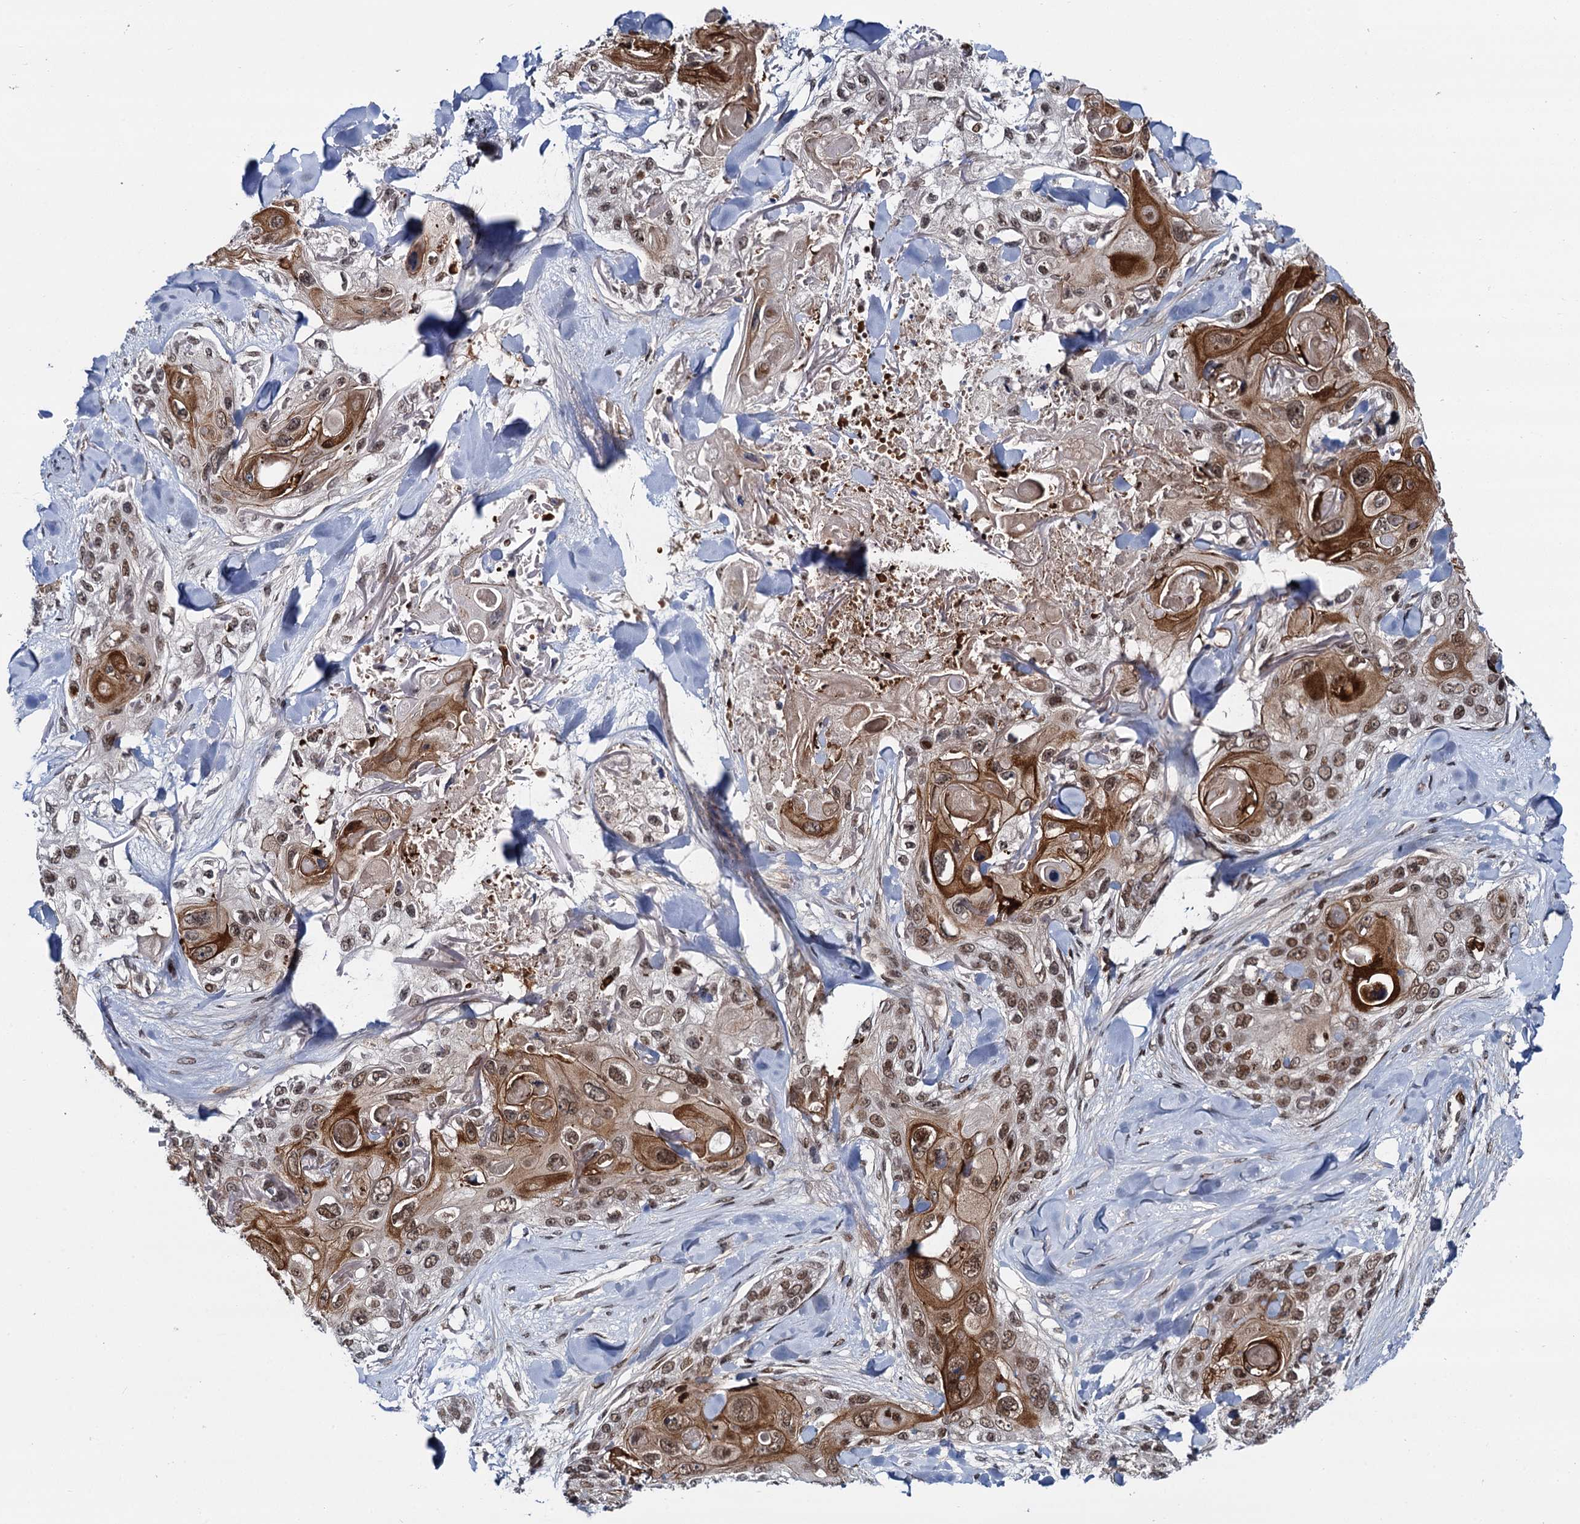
{"staining": {"intensity": "moderate", "quantity": ">75%", "location": "cytoplasmic/membranous,nuclear"}, "tissue": "skin cancer", "cell_type": "Tumor cells", "image_type": "cancer", "snomed": [{"axis": "morphology", "description": "Normal tissue, NOS"}, {"axis": "morphology", "description": "Squamous cell carcinoma, NOS"}, {"axis": "topography", "description": "Skin"}], "caption": "Immunohistochemical staining of skin cancer exhibits moderate cytoplasmic/membranous and nuclear protein expression in approximately >75% of tumor cells.", "gene": "RUFY2", "patient": {"sex": "male", "age": 72}}